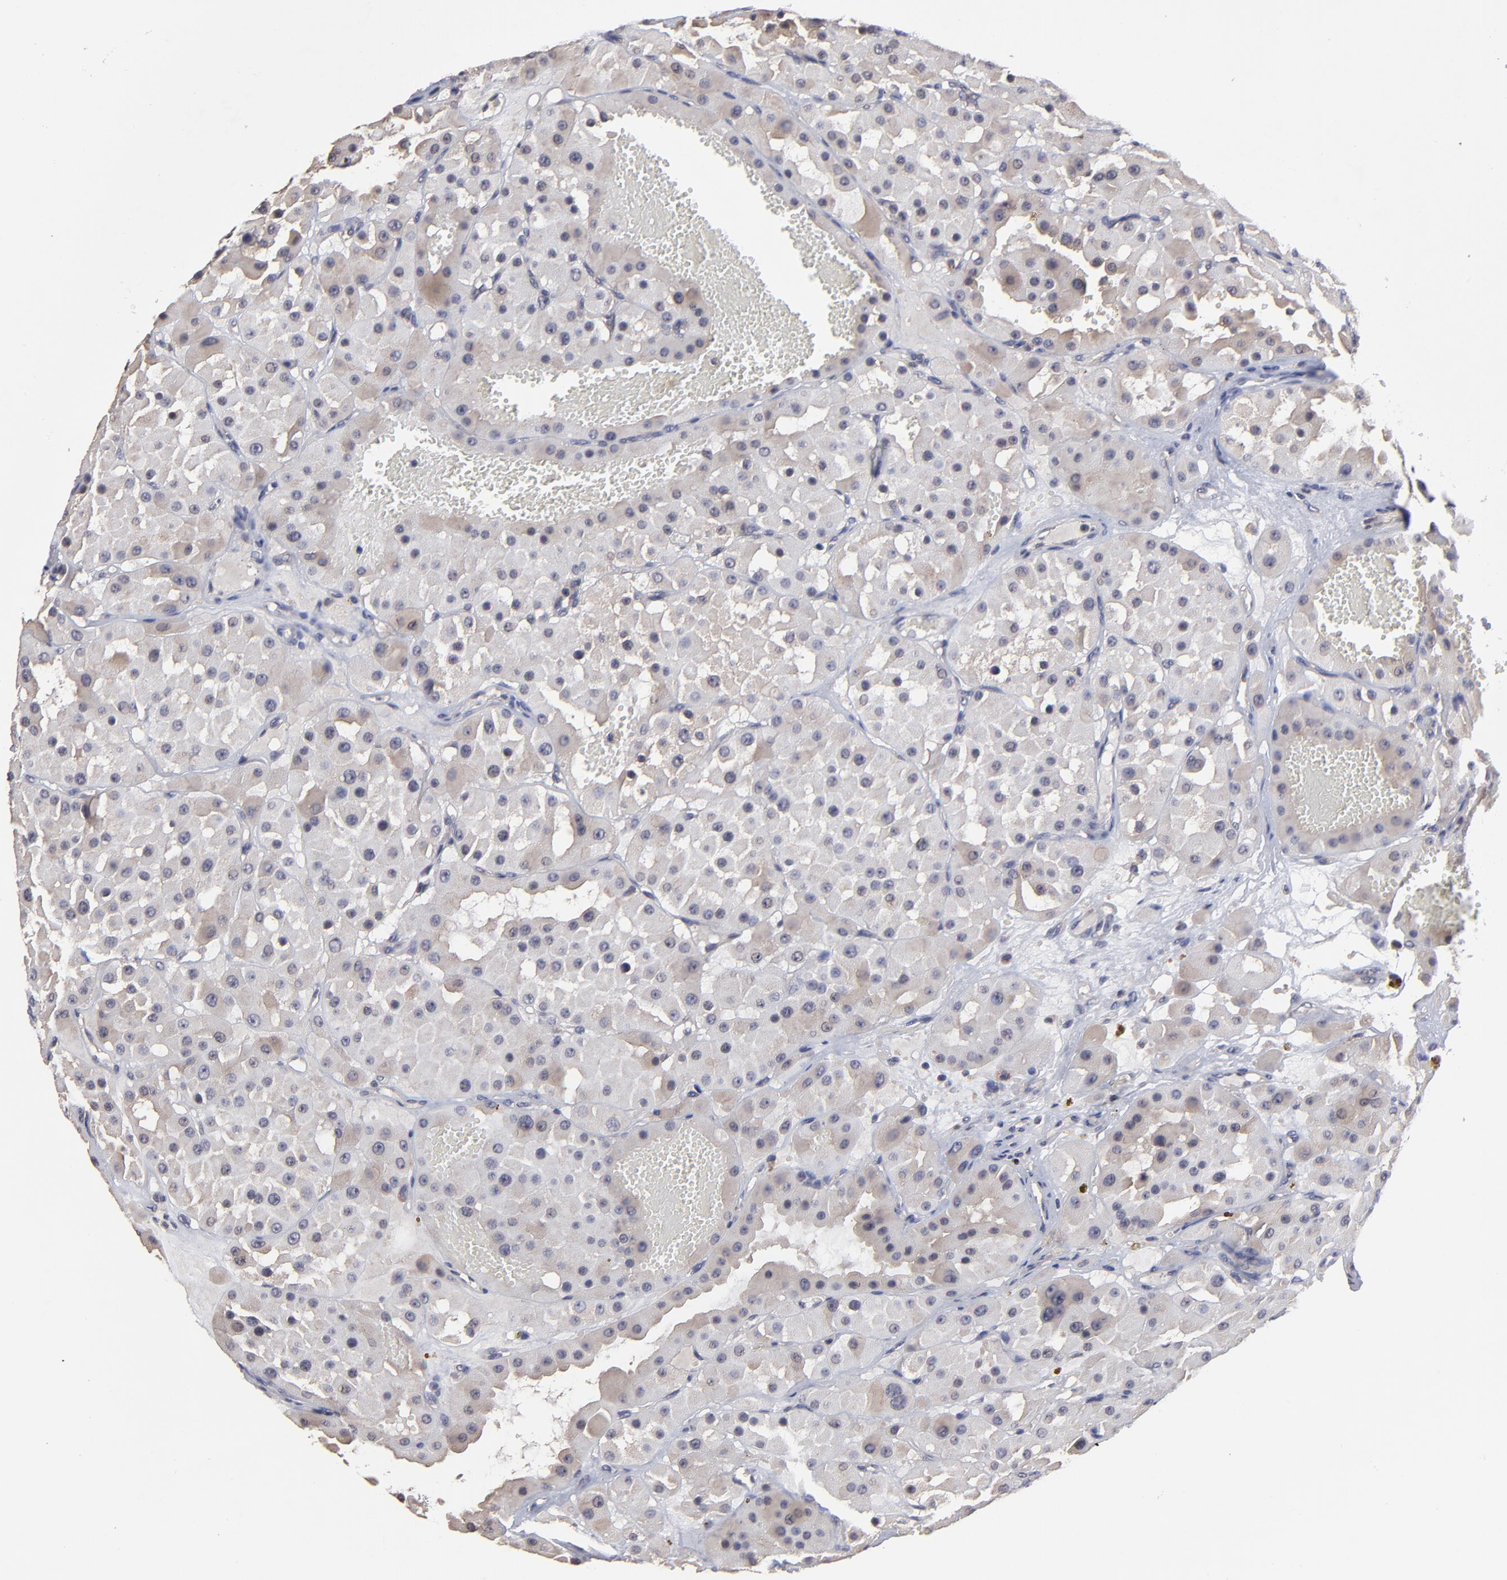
{"staining": {"intensity": "weak", "quantity": "<25%", "location": "cytoplasmic/membranous"}, "tissue": "renal cancer", "cell_type": "Tumor cells", "image_type": "cancer", "snomed": [{"axis": "morphology", "description": "Adenocarcinoma, uncertain malignant potential"}, {"axis": "topography", "description": "Kidney"}], "caption": "DAB immunohistochemical staining of adenocarcinoma,  uncertain malignant potential (renal) displays no significant staining in tumor cells. Brightfield microscopy of immunohistochemistry stained with DAB (3,3'-diaminobenzidine) (brown) and hematoxylin (blue), captured at high magnification.", "gene": "ZNF780B", "patient": {"sex": "male", "age": 63}}